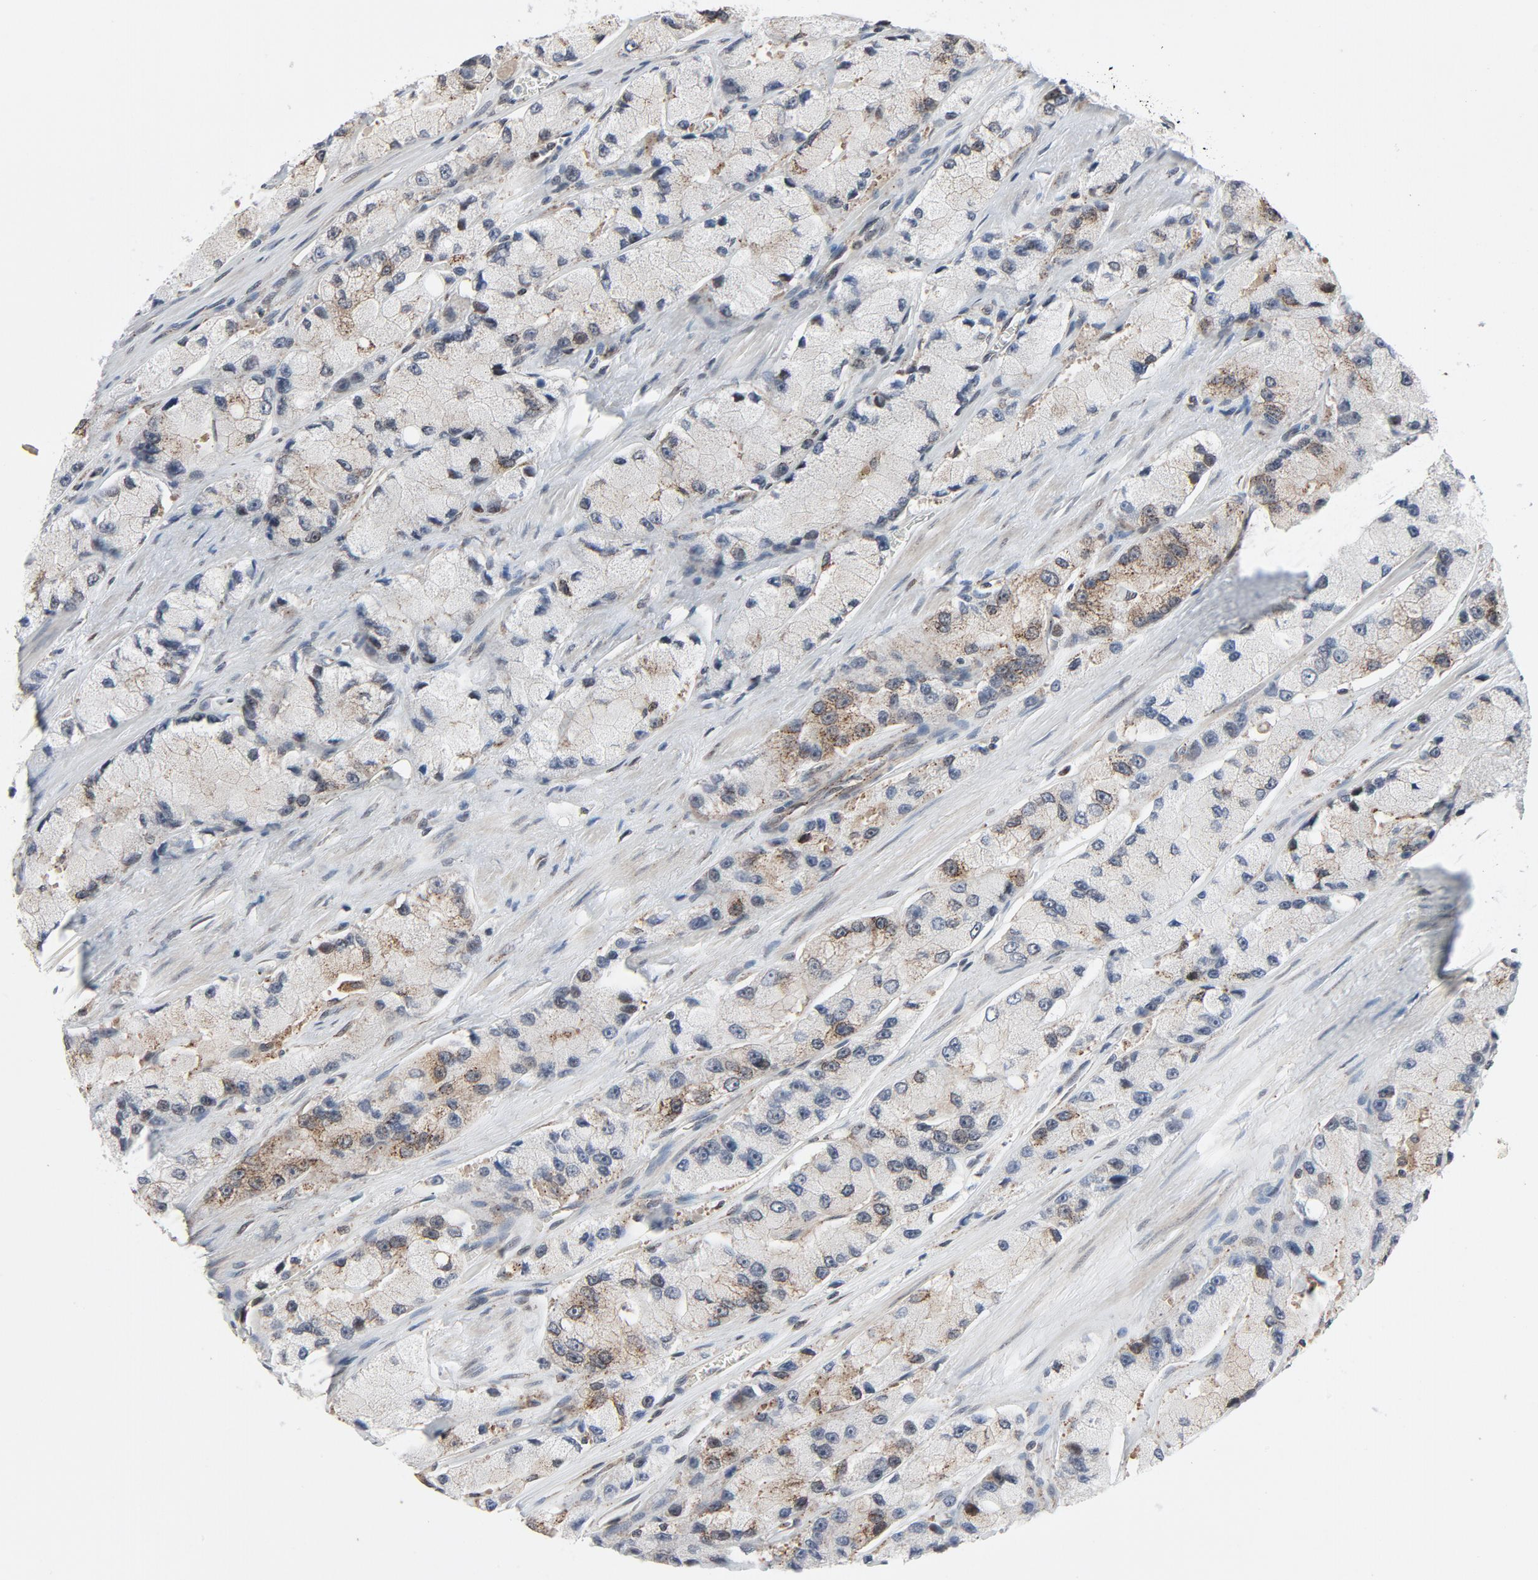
{"staining": {"intensity": "moderate", "quantity": "25%-75%", "location": "cytoplasmic/membranous"}, "tissue": "prostate cancer", "cell_type": "Tumor cells", "image_type": "cancer", "snomed": [{"axis": "morphology", "description": "Adenocarcinoma, High grade"}, {"axis": "topography", "description": "Prostate"}], "caption": "Tumor cells show moderate cytoplasmic/membranous expression in approximately 25%-75% of cells in prostate adenocarcinoma (high-grade).", "gene": "RPL12", "patient": {"sex": "male", "age": 58}}